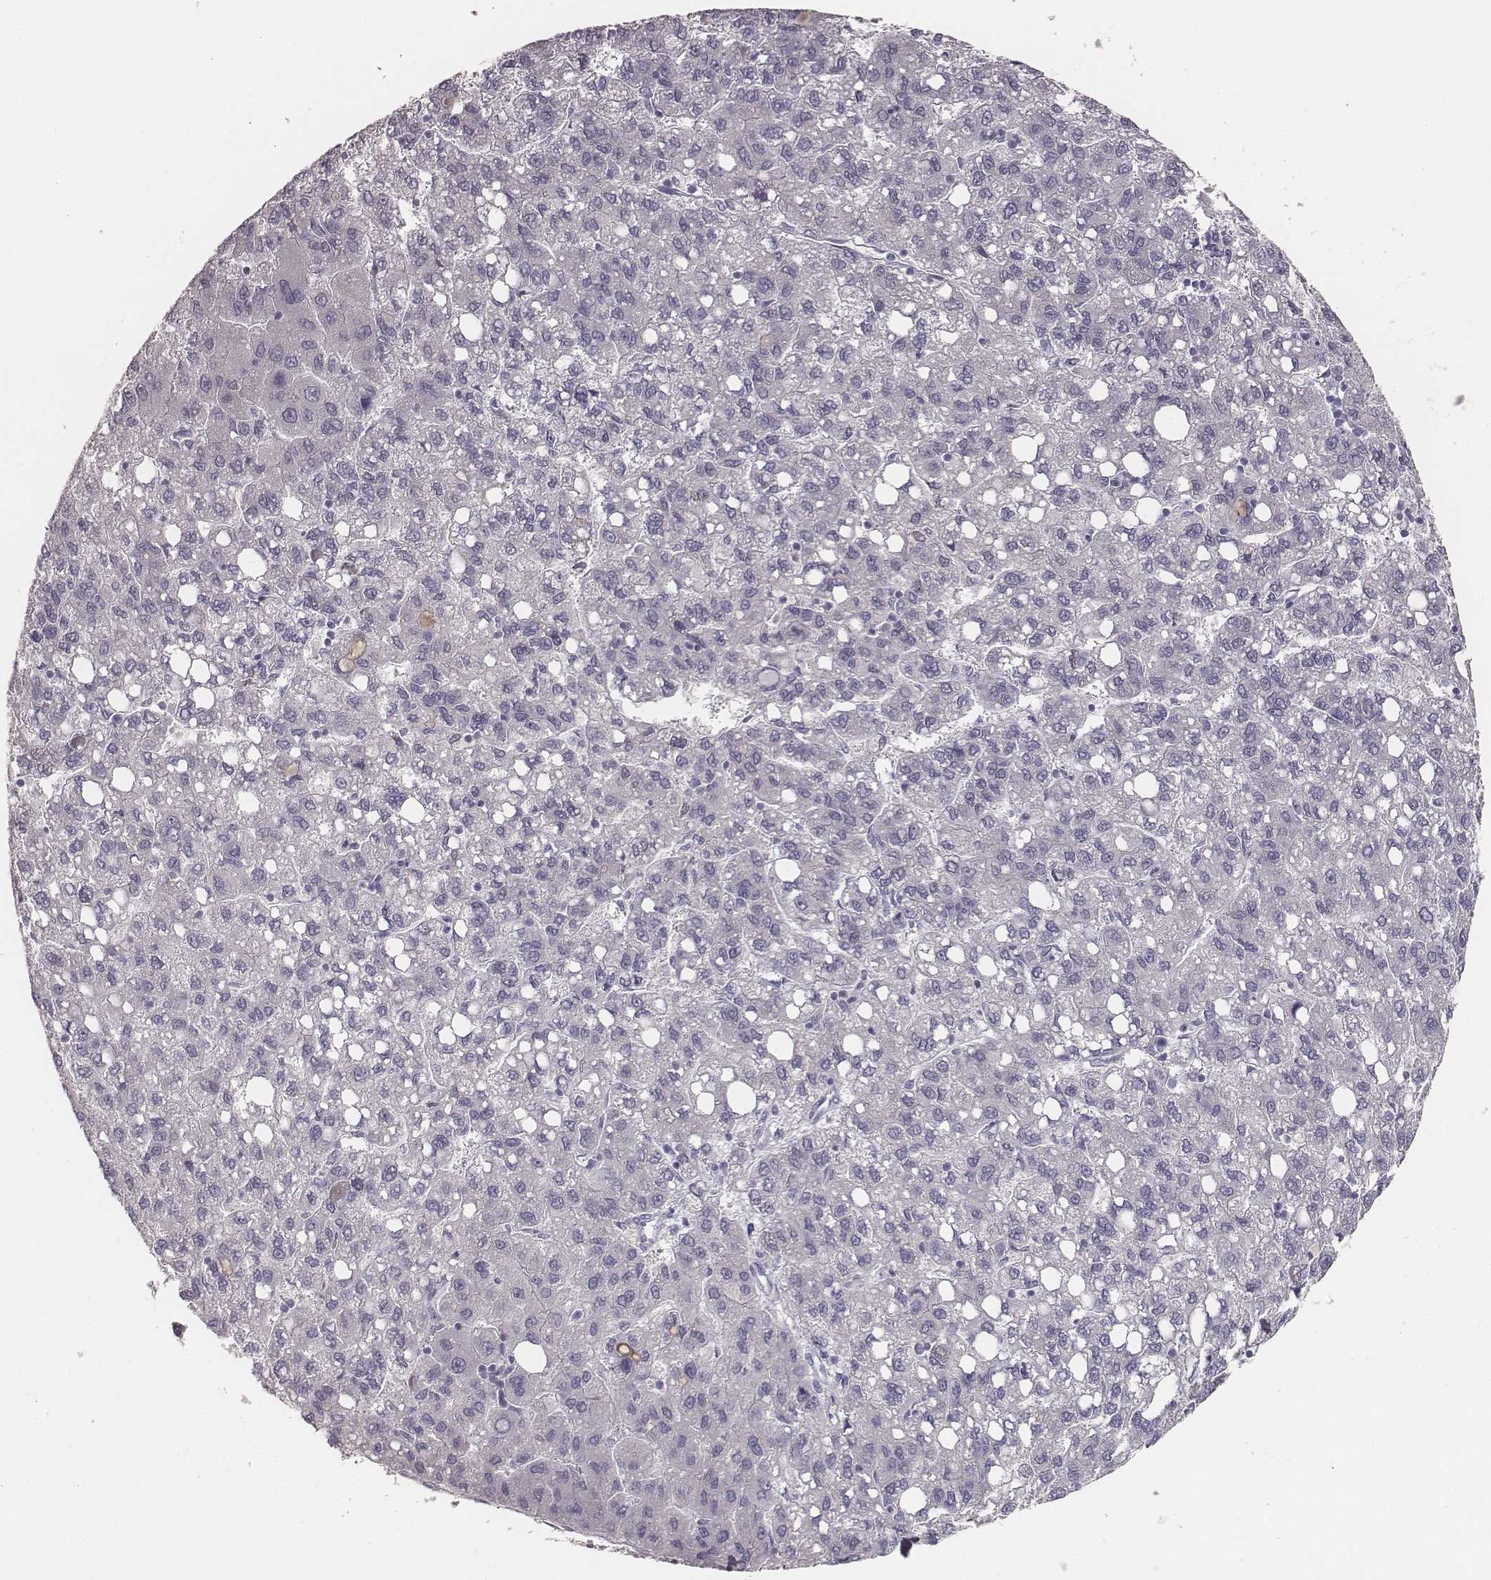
{"staining": {"intensity": "negative", "quantity": "none", "location": "none"}, "tissue": "liver cancer", "cell_type": "Tumor cells", "image_type": "cancer", "snomed": [{"axis": "morphology", "description": "Carcinoma, Hepatocellular, NOS"}, {"axis": "topography", "description": "Liver"}], "caption": "Micrograph shows no significant protein expression in tumor cells of liver cancer.", "gene": "MYH6", "patient": {"sex": "female", "age": 82}}